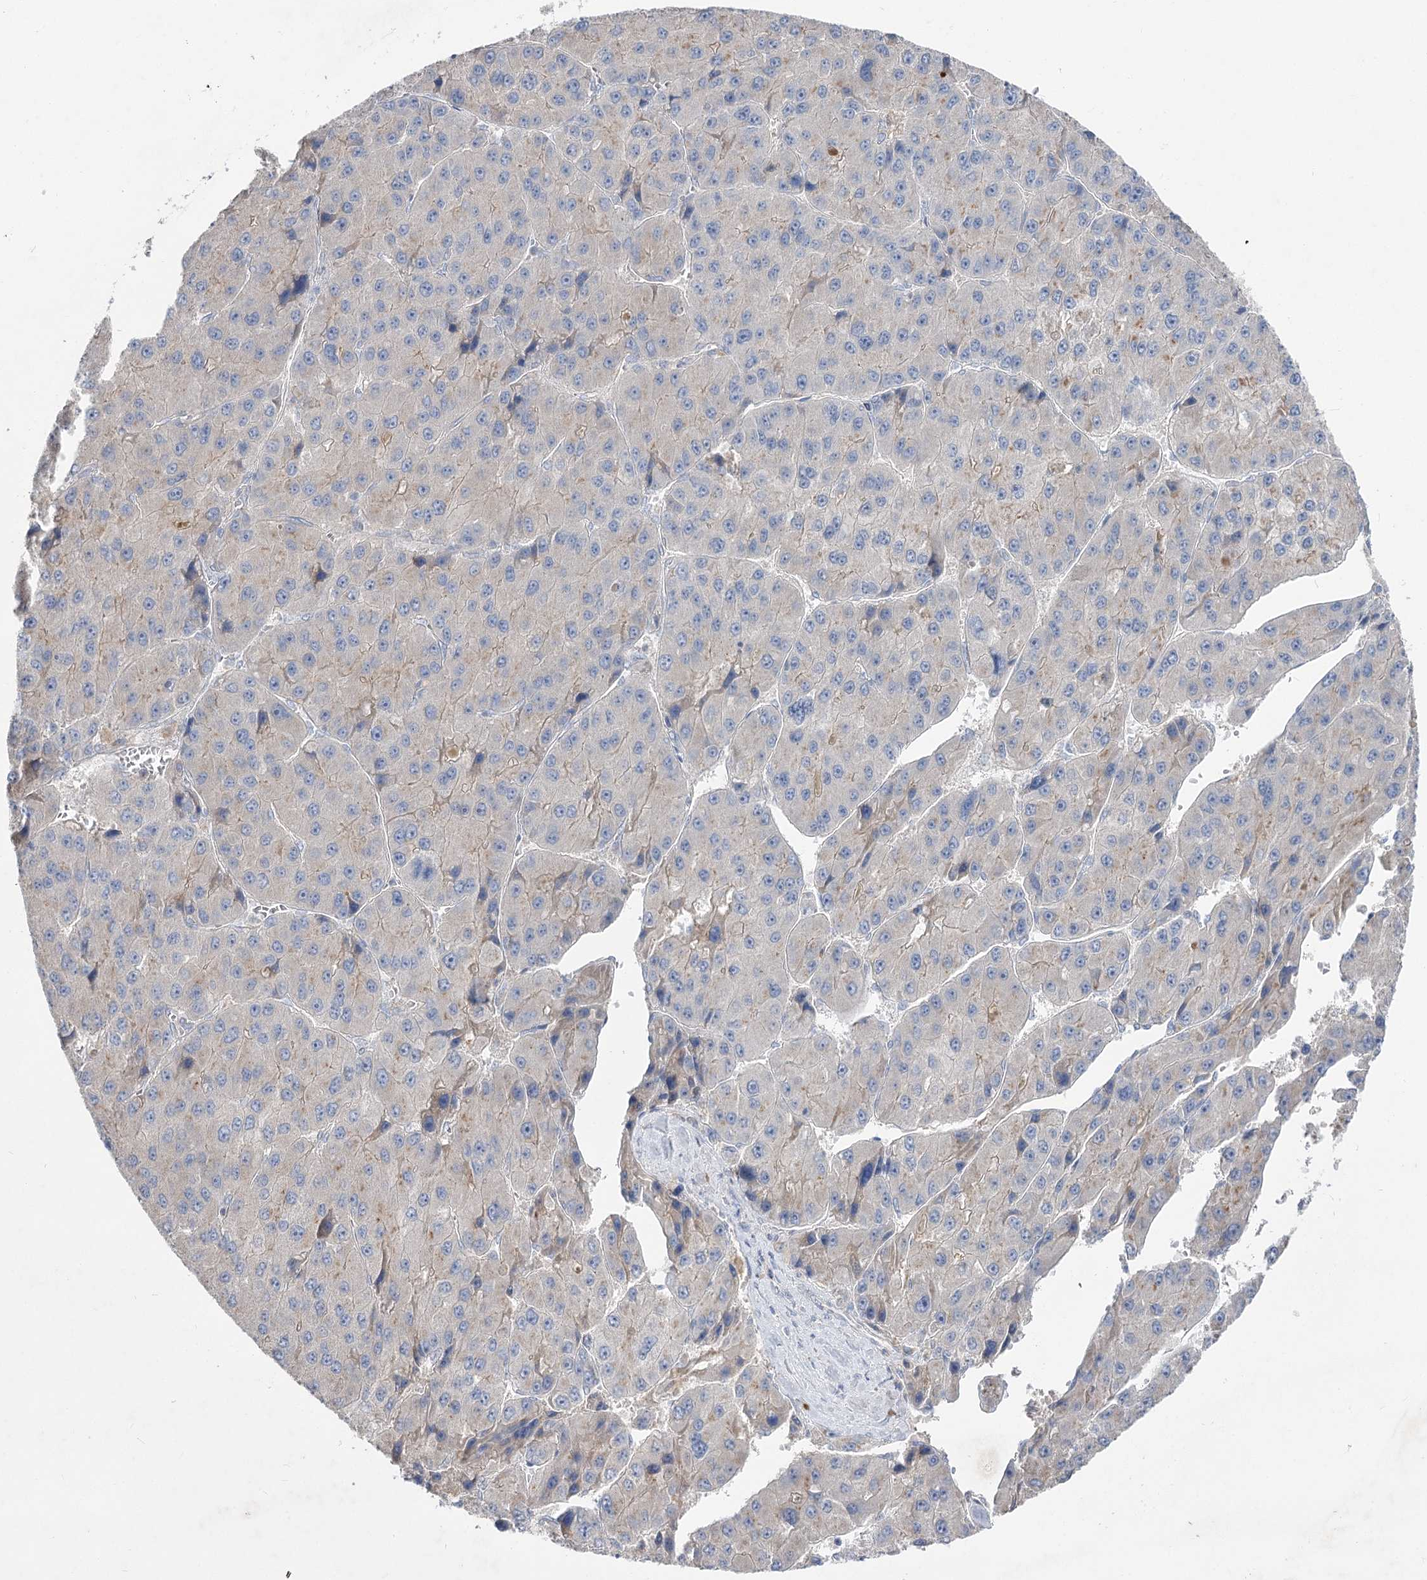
{"staining": {"intensity": "weak", "quantity": "25%-75%", "location": "cytoplasmic/membranous"}, "tissue": "liver cancer", "cell_type": "Tumor cells", "image_type": "cancer", "snomed": [{"axis": "morphology", "description": "Carcinoma, Hepatocellular, NOS"}, {"axis": "topography", "description": "Liver"}], "caption": "A low amount of weak cytoplasmic/membranous staining is appreciated in approximately 25%-75% of tumor cells in liver cancer (hepatocellular carcinoma) tissue.", "gene": "IL1RAP", "patient": {"sex": "female", "age": 73}}